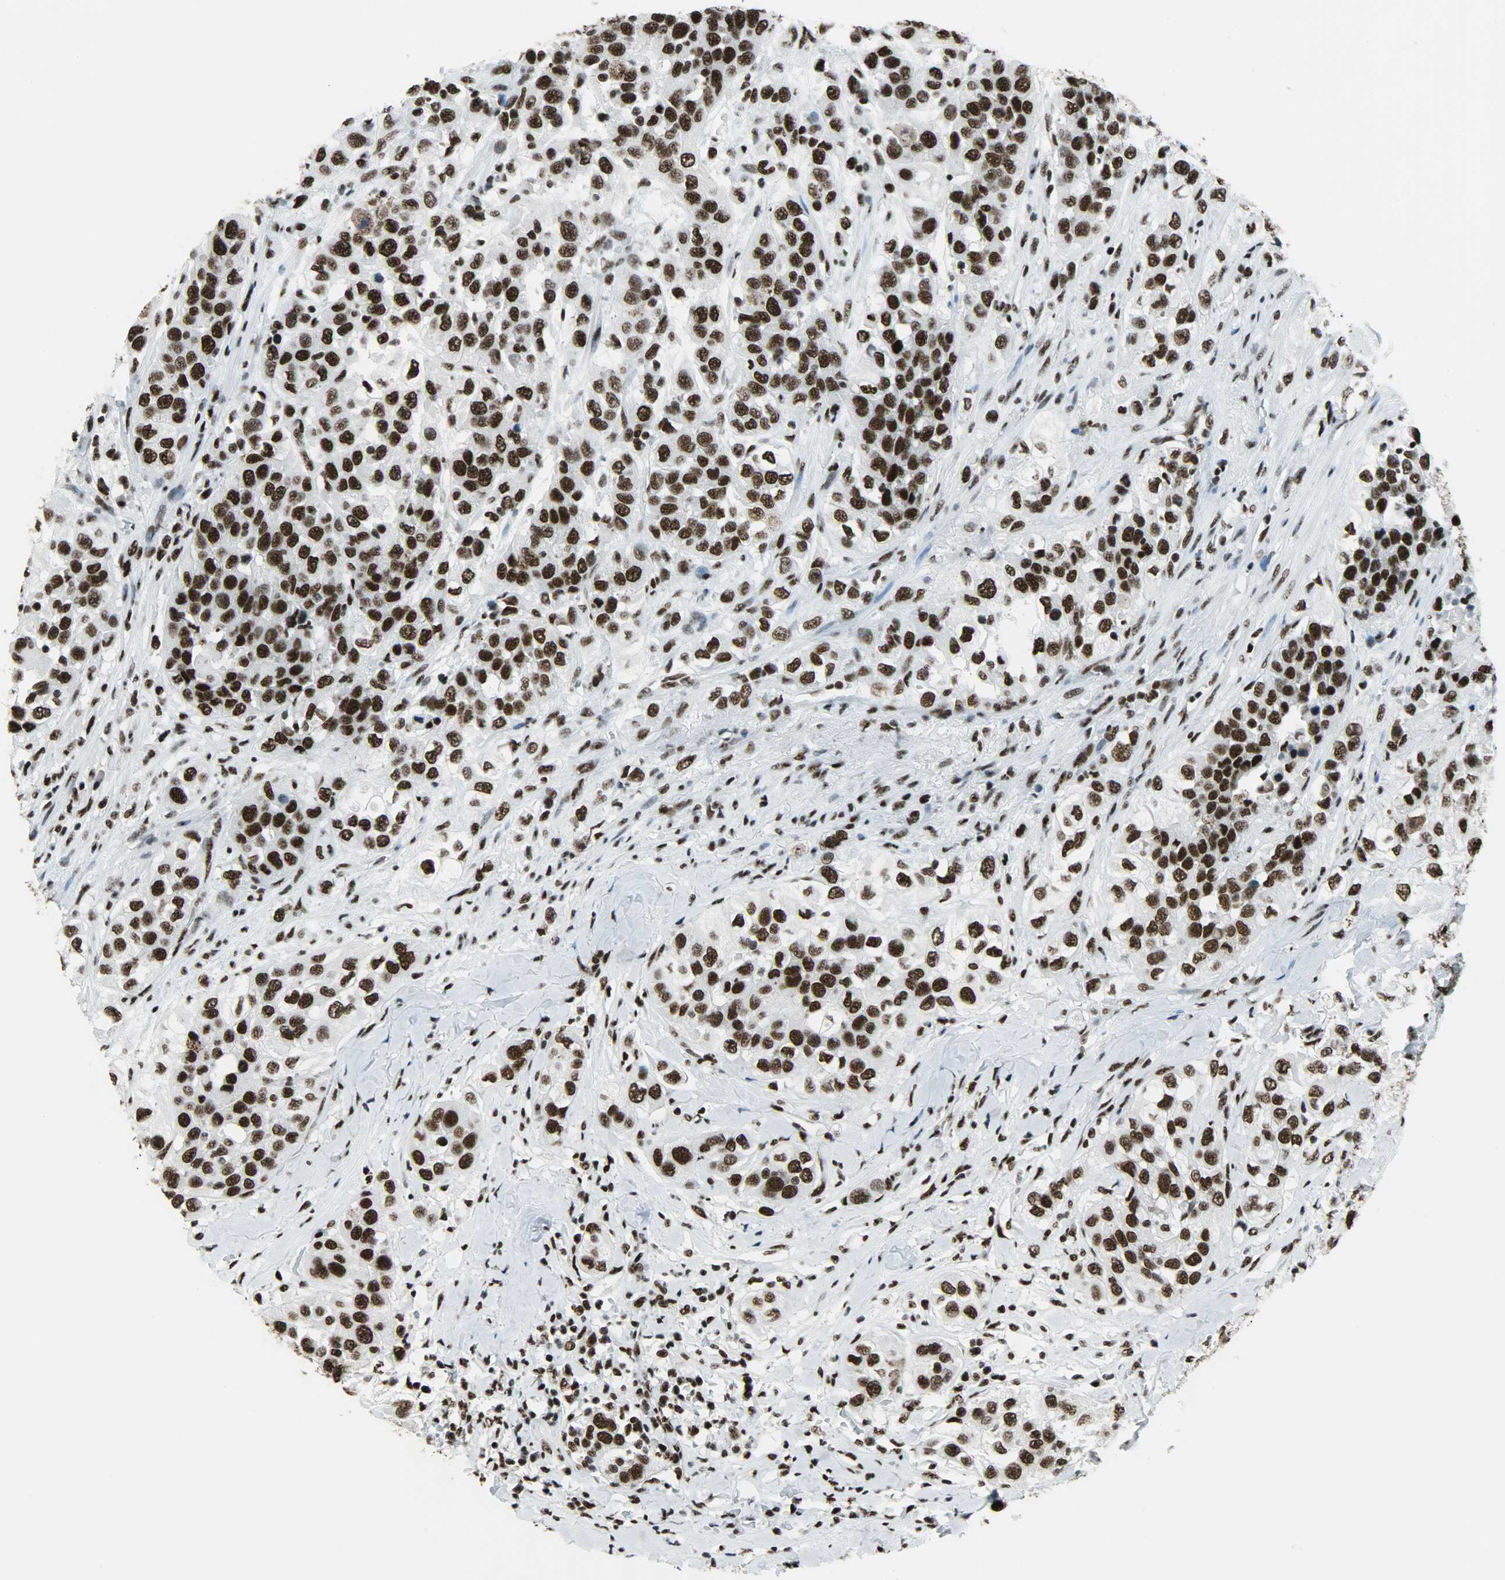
{"staining": {"intensity": "strong", "quantity": ">75%", "location": "nuclear"}, "tissue": "urothelial cancer", "cell_type": "Tumor cells", "image_type": "cancer", "snomed": [{"axis": "morphology", "description": "Urothelial carcinoma, High grade"}, {"axis": "topography", "description": "Urinary bladder"}], "caption": "Urothelial cancer stained for a protein (brown) demonstrates strong nuclear positive staining in about >75% of tumor cells.", "gene": "SNRPA", "patient": {"sex": "female", "age": 80}}